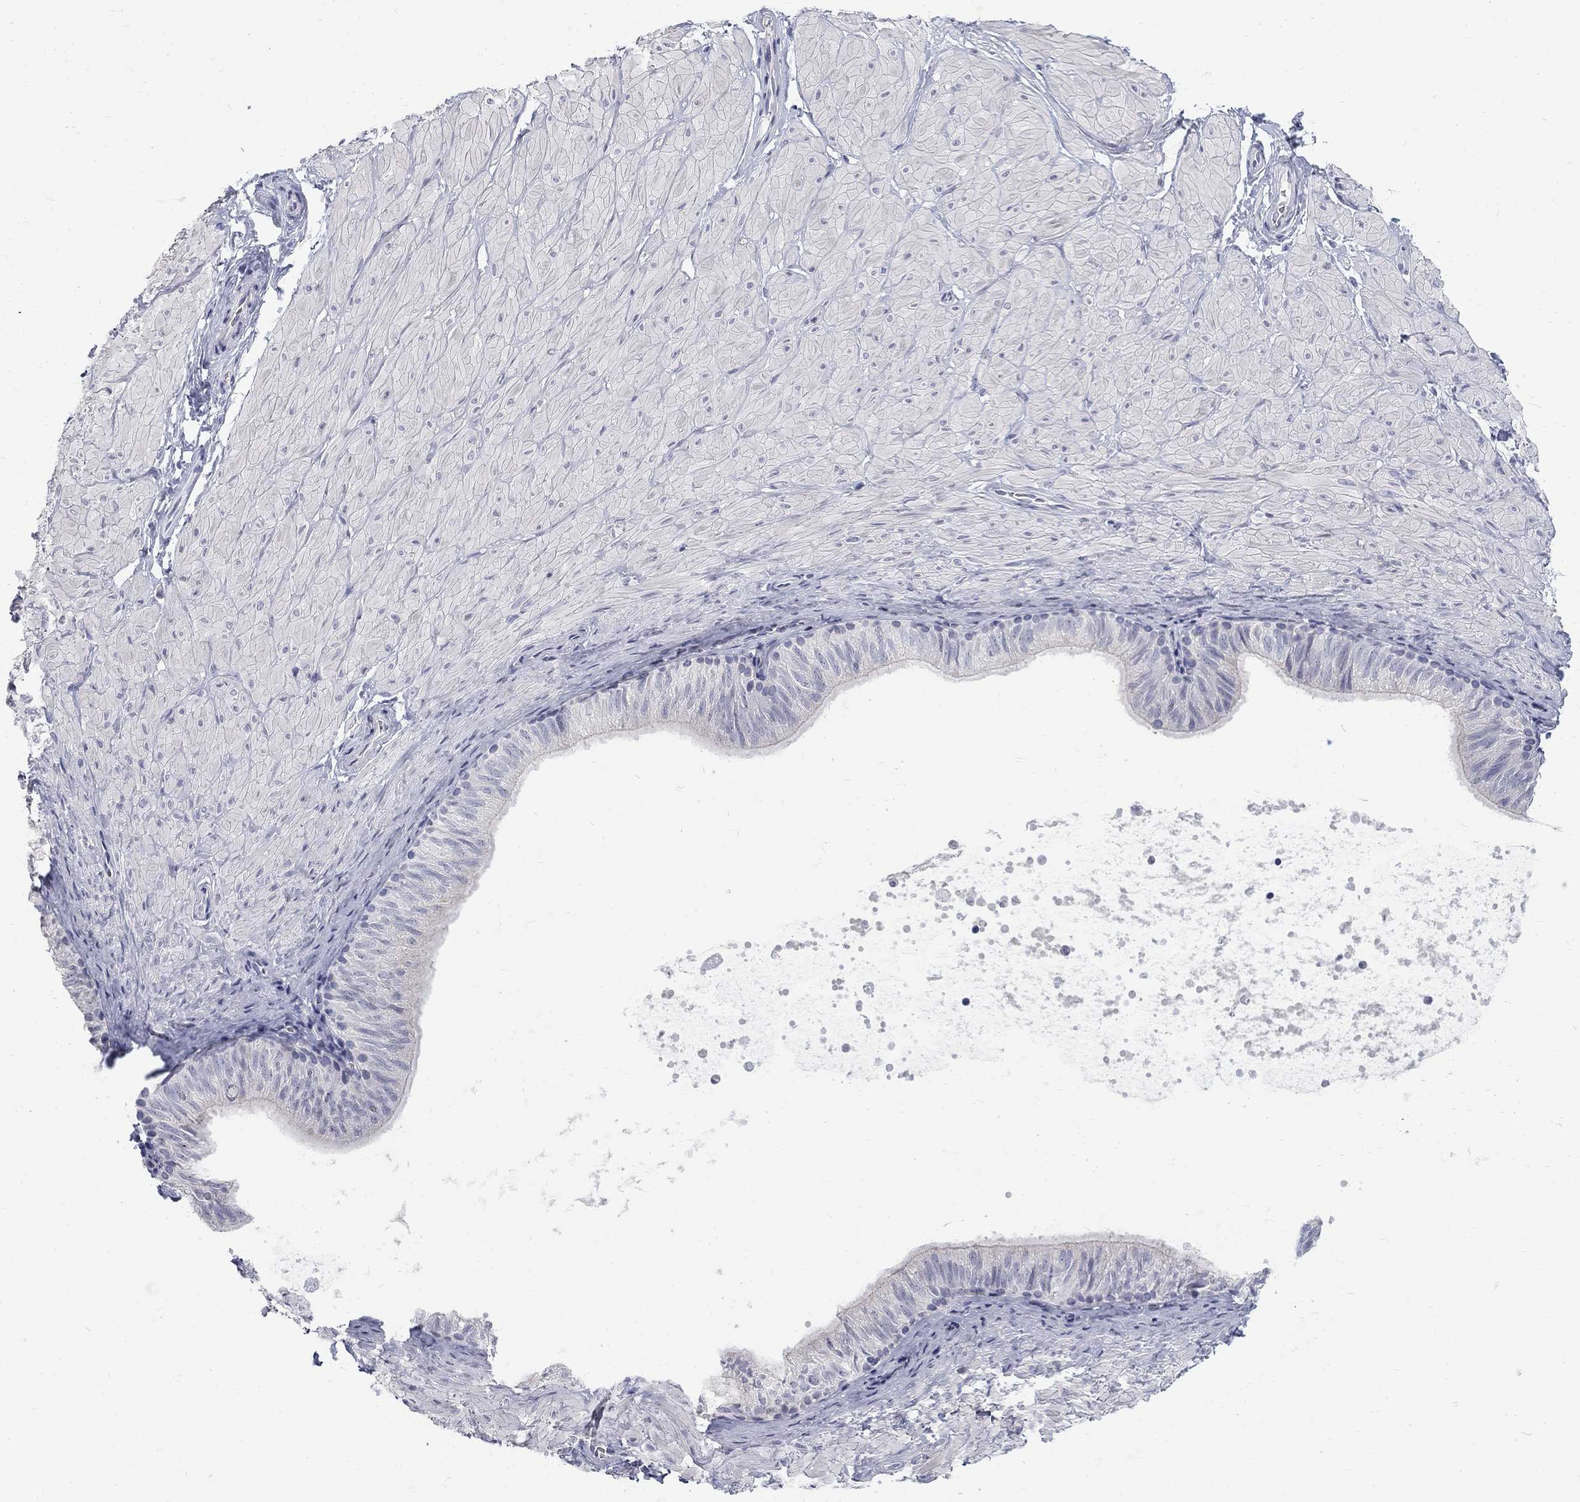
{"staining": {"intensity": "negative", "quantity": "none", "location": "none"}, "tissue": "soft tissue", "cell_type": "Fibroblasts", "image_type": "normal", "snomed": [{"axis": "morphology", "description": "Normal tissue, NOS"}, {"axis": "topography", "description": "Smooth muscle"}, {"axis": "topography", "description": "Peripheral nerve tissue"}], "caption": "Human soft tissue stained for a protein using immunohistochemistry shows no expression in fibroblasts.", "gene": "CTNND2", "patient": {"sex": "male", "age": 22}}